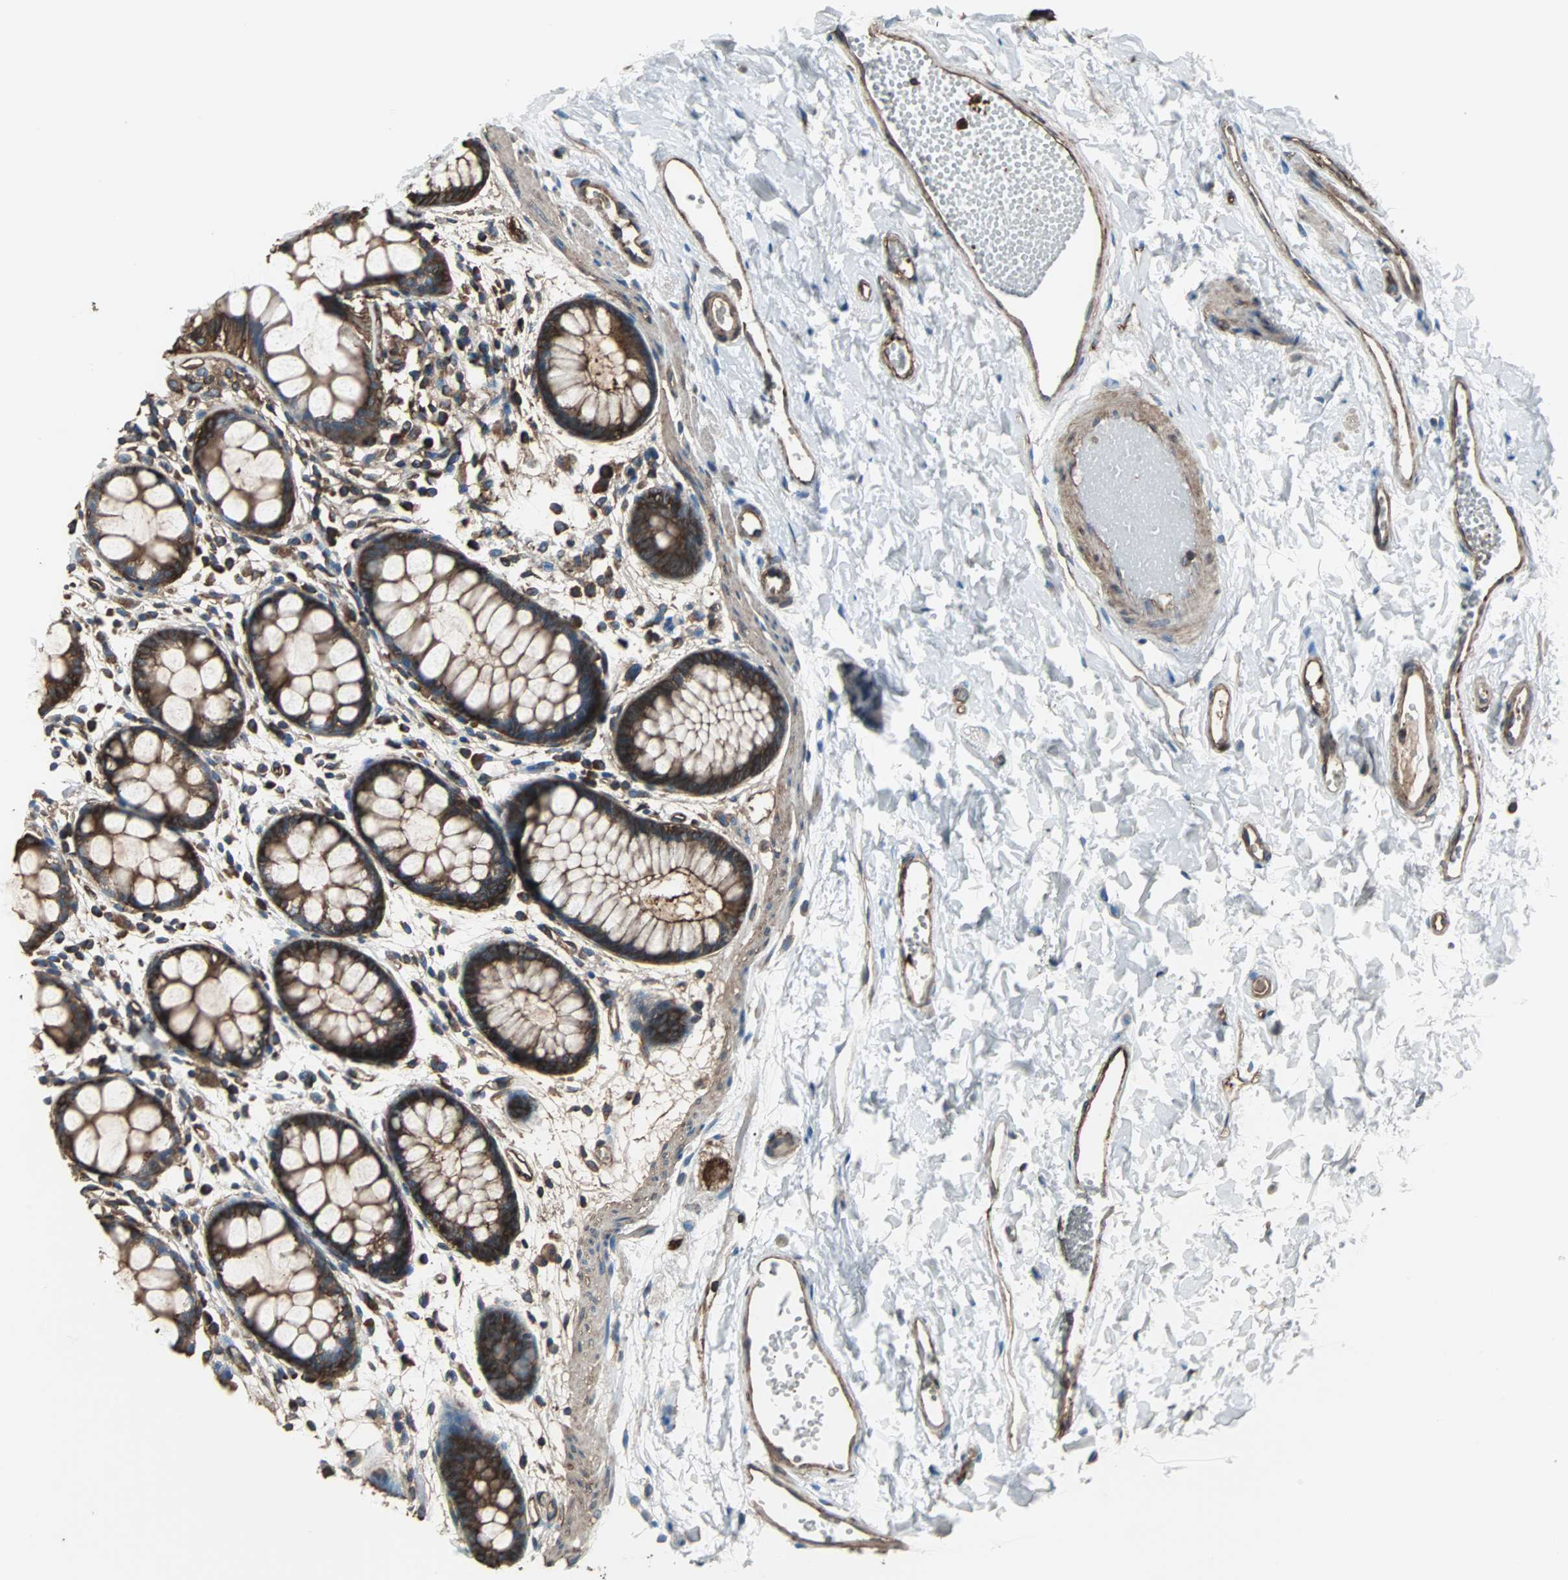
{"staining": {"intensity": "strong", "quantity": ">75%", "location": "cytoplasmic/membranous"}, "tissue": "rectum", "cell_type": "Glandular cells", "image_type": "normal", "snomed": [{"axis": "morphology", "description": "Normal tissue, NOS"}, {"axis": "topography", "description": "Rectum"}], "caption": "High-magnification brightfield microscopy of benign rectum stained with DAB (3,3'-diaminobenzidine) (brown) and counterstained with hematoxylin (blue). glandular cells exhibit strong cytoplasmic/membranous positivity is seen in approximately>75% of cells.", "gene": "ACTN1", "patient": {"sex": "female", "age": 66}}